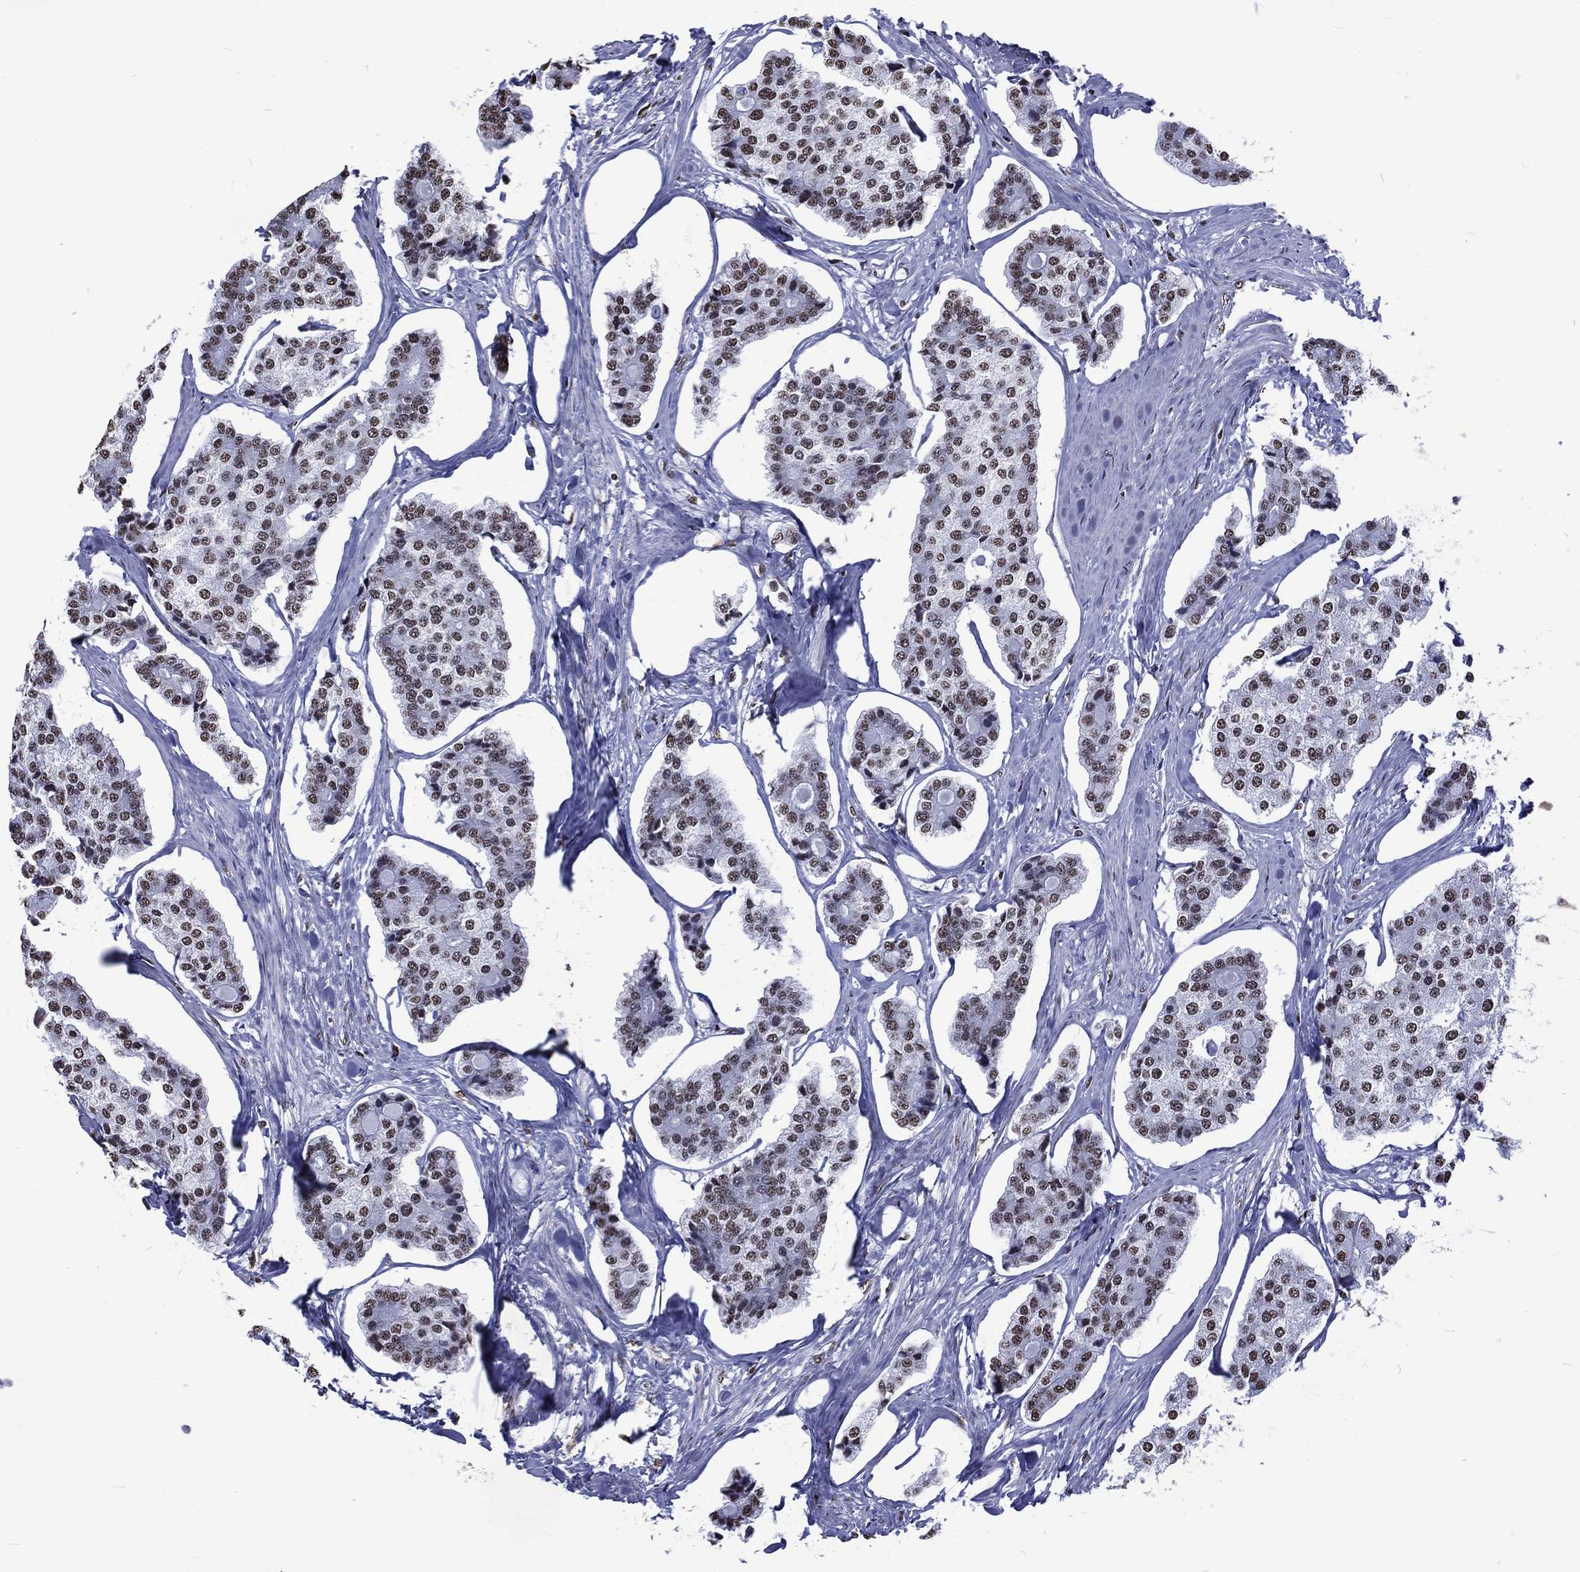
{"staining": {"intensity": "moderate", "quantity": ">75%", "location": "nuclear"}, "tissue": "carcinoid", "cell_type": "Tumor cells", "image_type": "cancer", "snomed": [{"axis": "morphology", "description": "Carcinoid, malignant, NOS"}, {"axis": "topography", "description": "Small intestine"}], "caption": "Protein positivity by IHC demonstrates moderate nuclear expression in approximately >75% of tumor cells in carcinoid (malignant).", "gene": "RETREG2", "patient": {"sex": "female", "age": 65}}